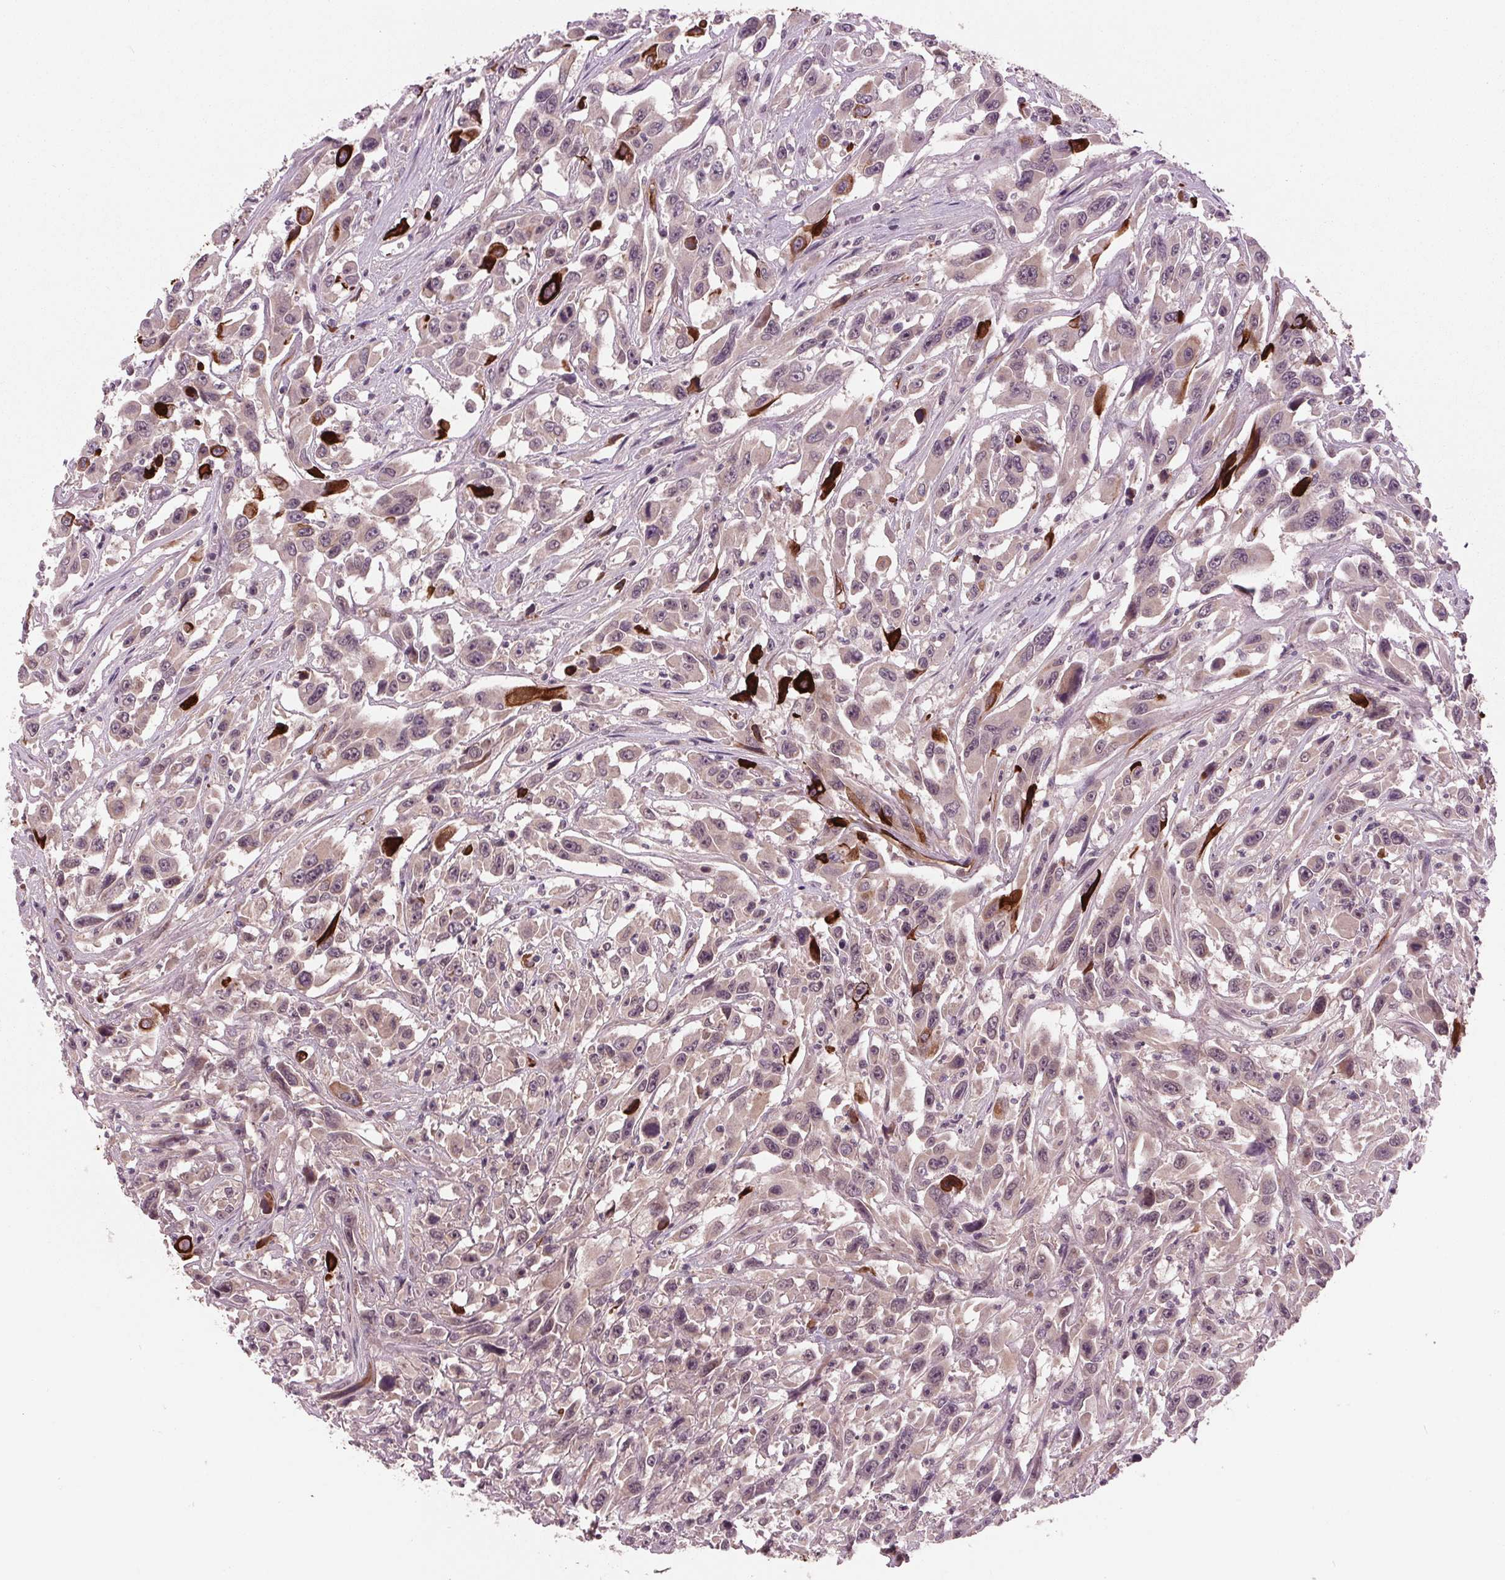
{"staining": {"intensity": "strong", "quantity": "<25%", "location": "cytoplasmic/membranous"}, "tissue": "urothelial cancer", "cell_type": "Tumor cells", "image_type": "cancer", "snomed": [{"axis": "morphology", "description": "Urothelial carcinoma, High grade"}, {"axis": "topography", "description": "Urinary bladder"}], "caption": "The immunohistochemical stain highlights strong cytoplasmic/membranous staining in tumor cells of urothelial carcinoma (high-grade) tissue.", "gene": "MAPK8", "patient": {"sex": "male", "age": 53}}